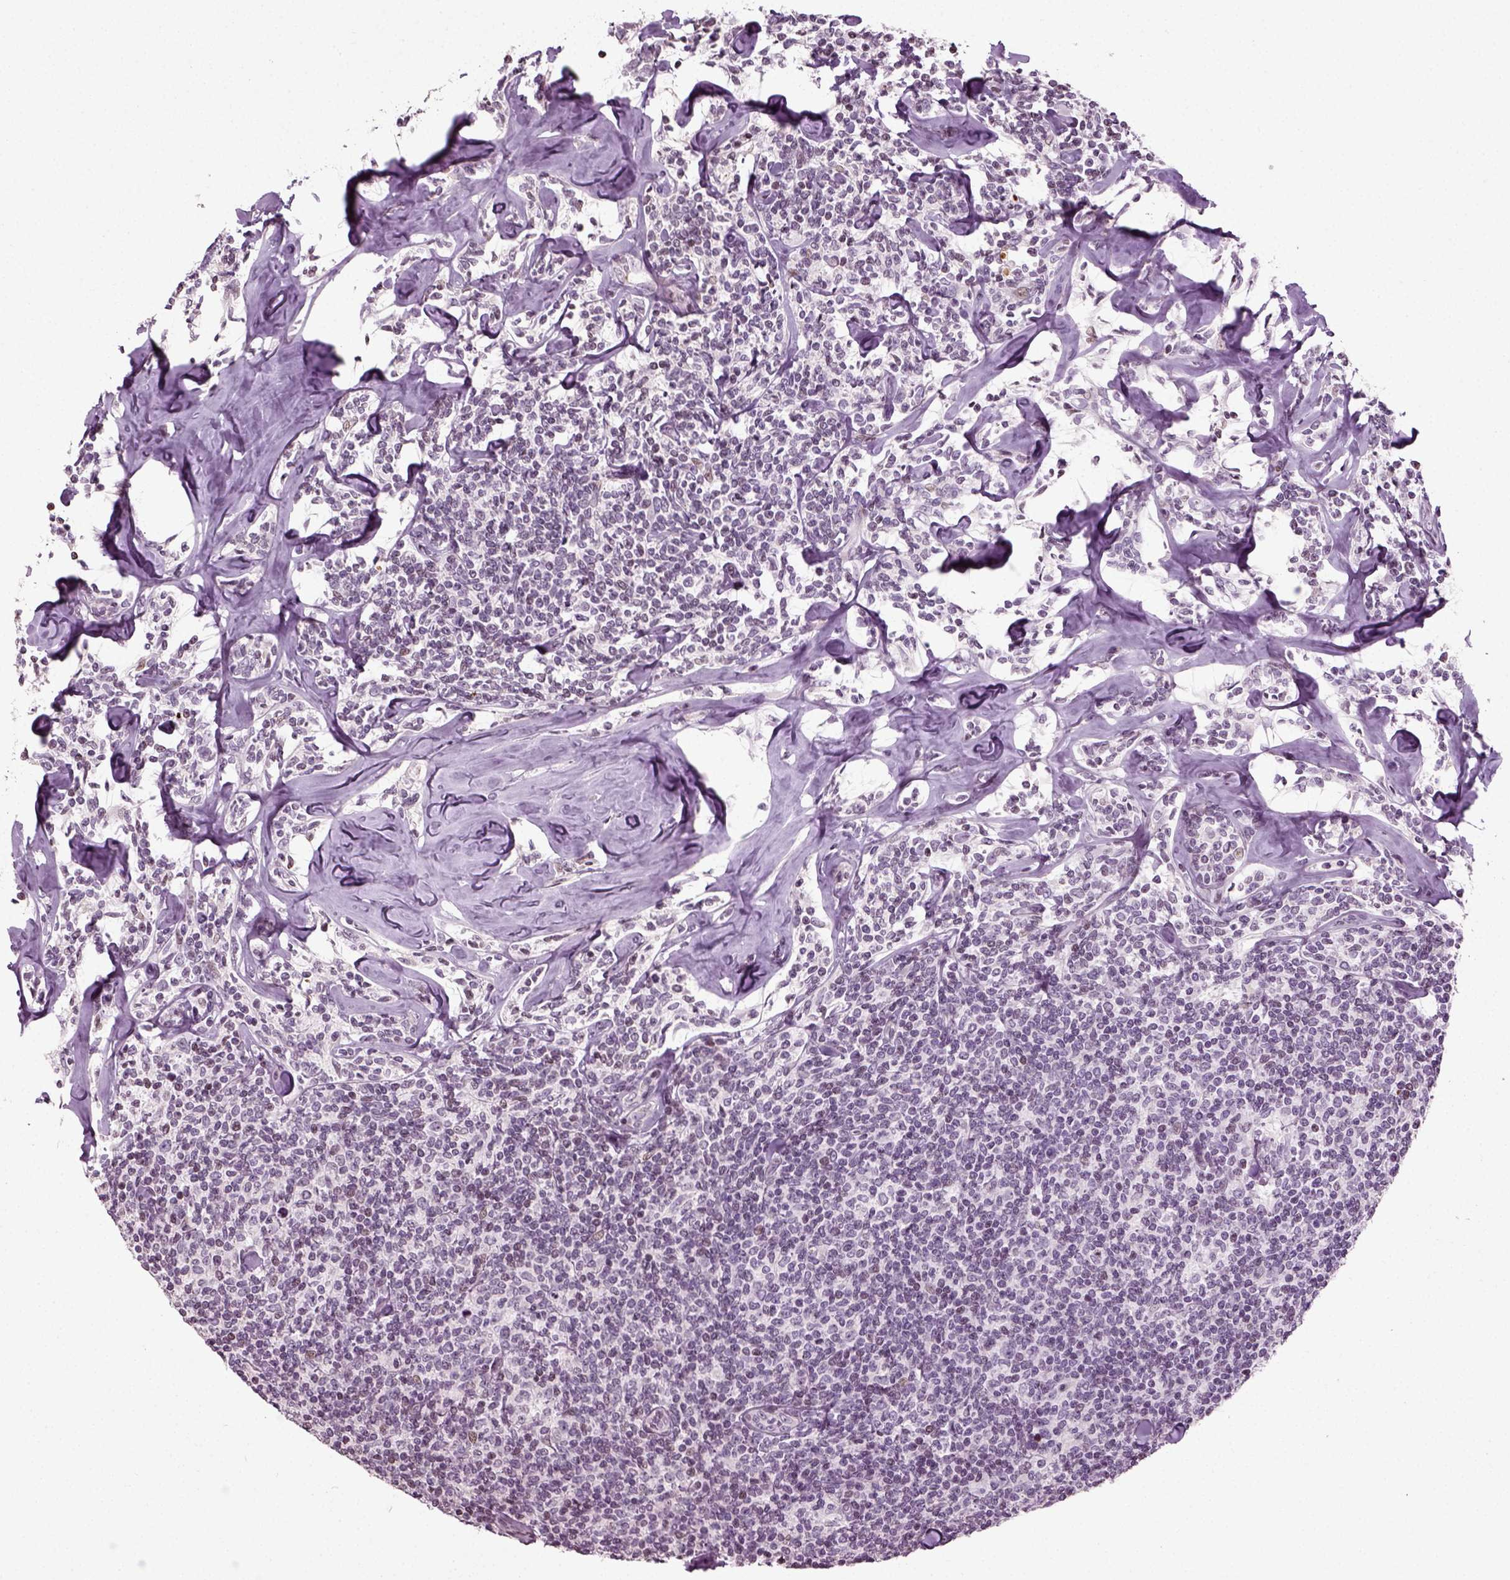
{"staining": {"intensity": "moderate", "quantity": "<25%", "location": "nuclear"}, "tissue": "lymphoma", "cell_type": "Tumor cells", "image_type": "cancer", "snomed": [{"axis": "morphology", "description": "Malignant lymphoma, non-Hodgkin's type, Low grade"}, {"axis": "topography", "description": "Lymph node"}], "caption": "Low-grade malignant lymphoma, non-Hodgkin's type stained with a protein marker reveals moderate staining in tumor cells.", "gene": "HEYL", "patient": {"sex": "female", "age": 56}}